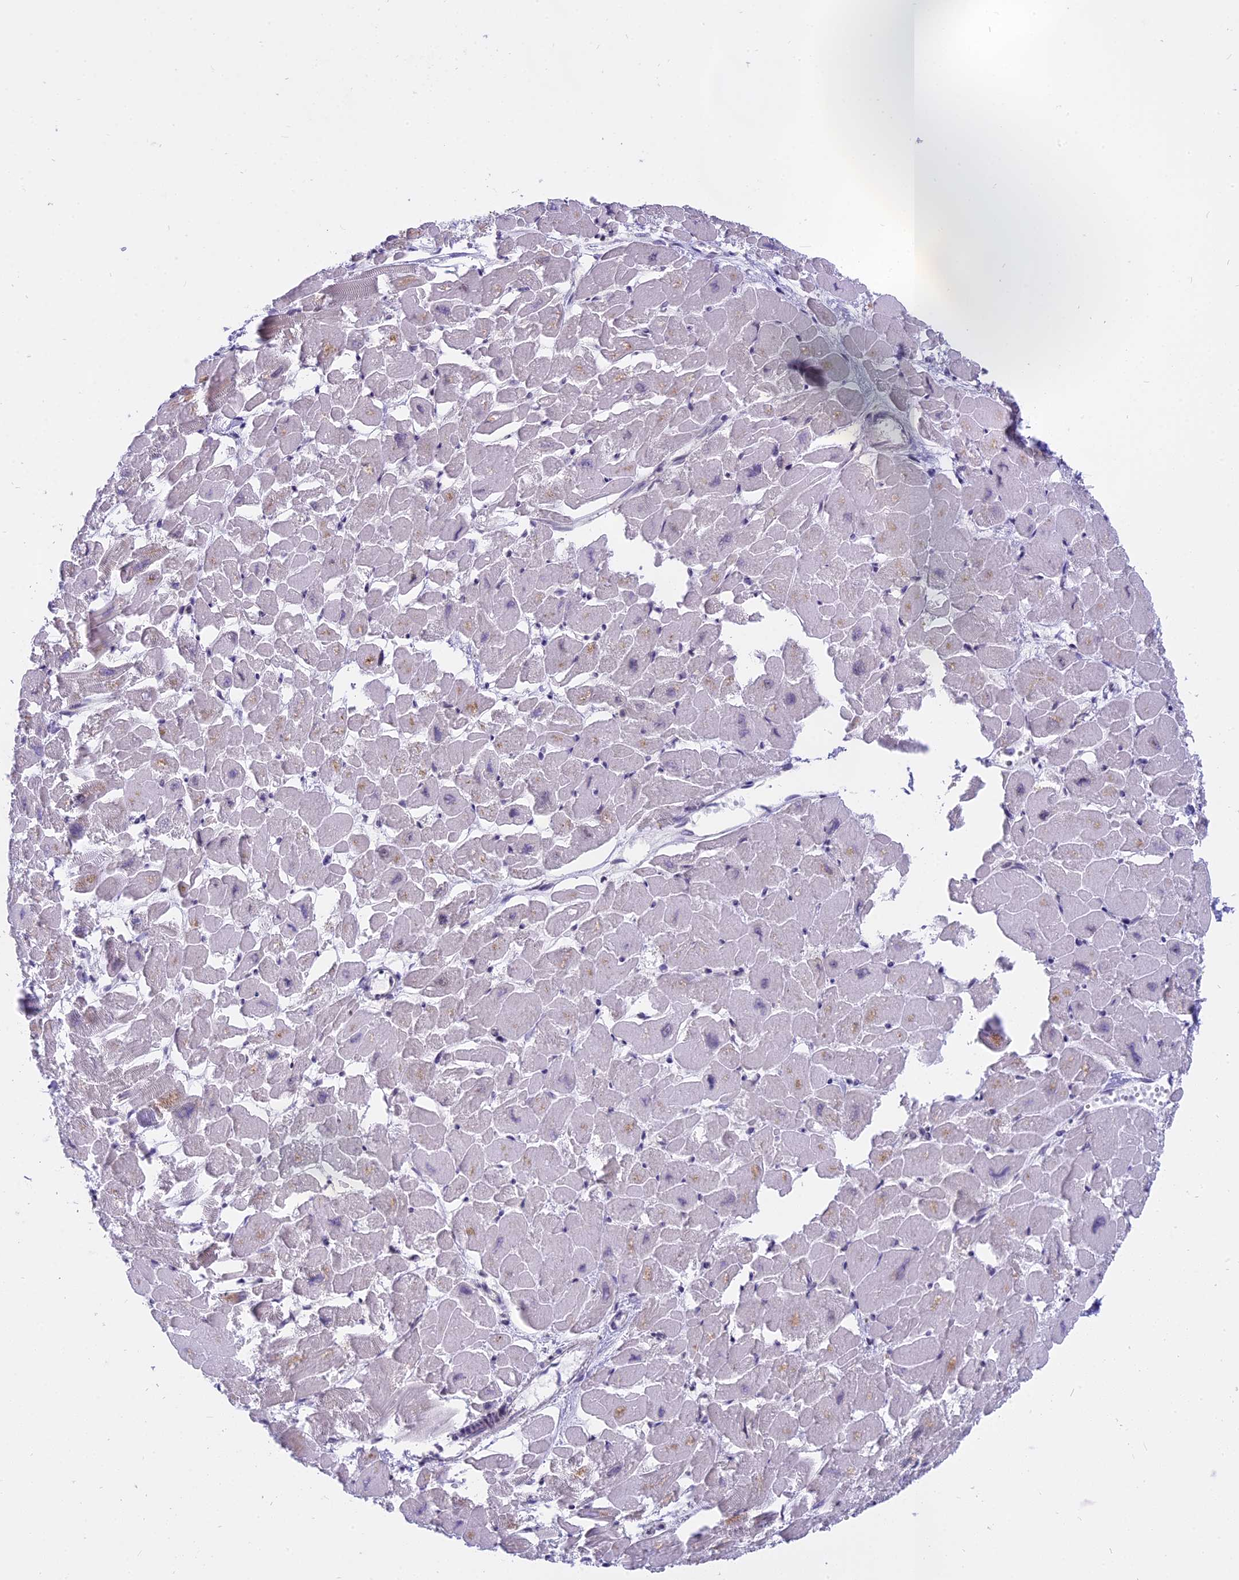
{"staining": {"intensity": "negative", "quantity": "none", "location": "none"}, "tissue": "heart muscle", "cell_type": "Cardiomyocytes", "image_type": "normal", "snomed": [{"axis": "morphology", "description": "Normal tissue, NOS"}, {"axis": "topography", "description": "Heart"}], "caption": "Histopathology image shows no protein expression in cardiomyocytes of normal heart muscle.", "gene": "TADA3", "patient": {"sex": "male", "age": 54}}